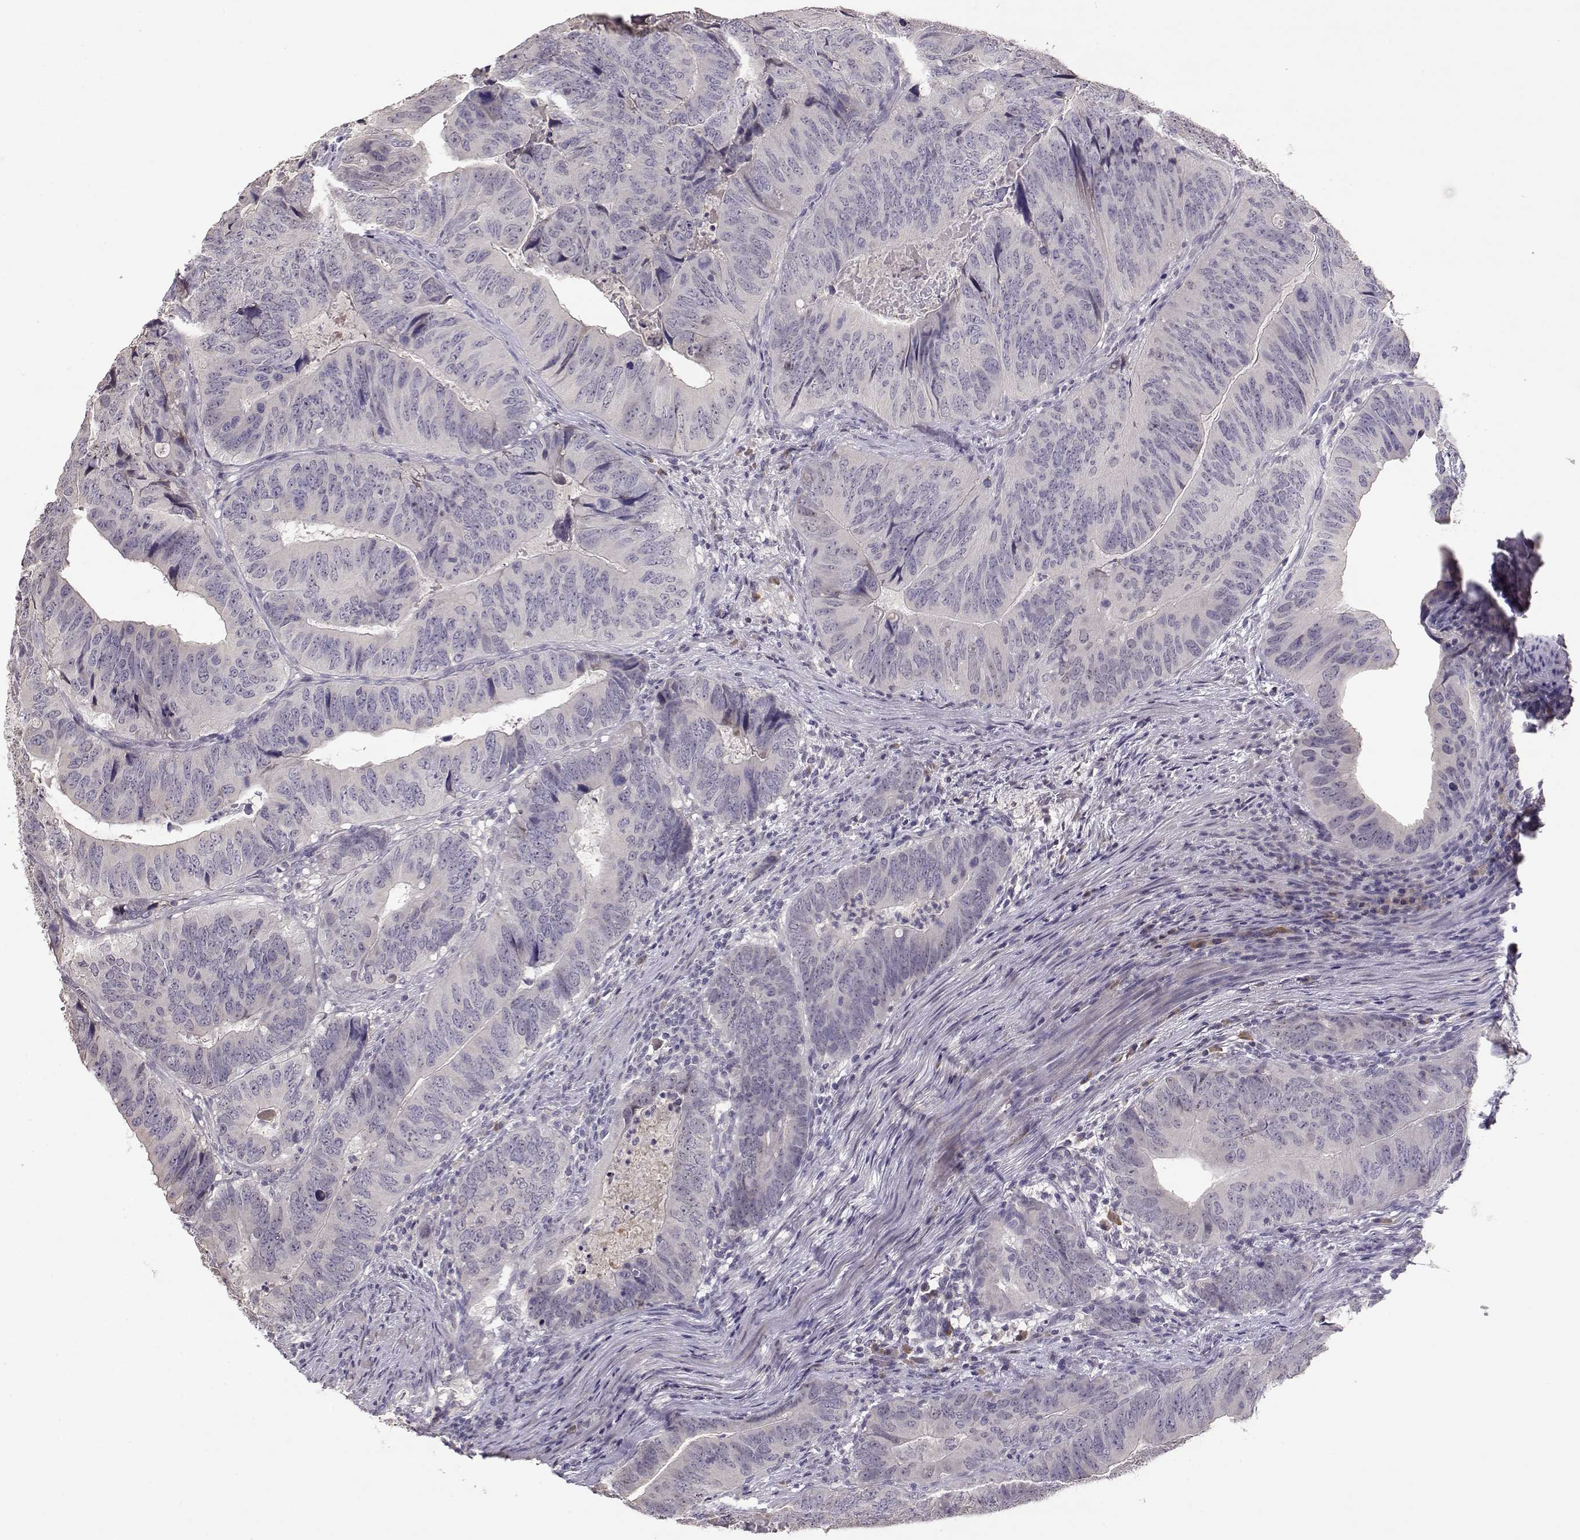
{"staining": {"intensity": "negative", "quantity": "none", "location": "none"}, "tissue": "colorectal cancer", "cell_type": "Tumor cells", "image_type": "cancer", "snomed": [{"axis": "morphology", "description": "Adenocarcinoma, NOS"}, {"axis": "topography", "description": "Colon"}], "caption": "Immunohistochemical staining of human colorectal adenocarcinoma reveals no significant positivity in tumor cells. Nuclei are stained in blue.", "gene": "TACR1", "patient": {"sex": "male", "age": 79}}